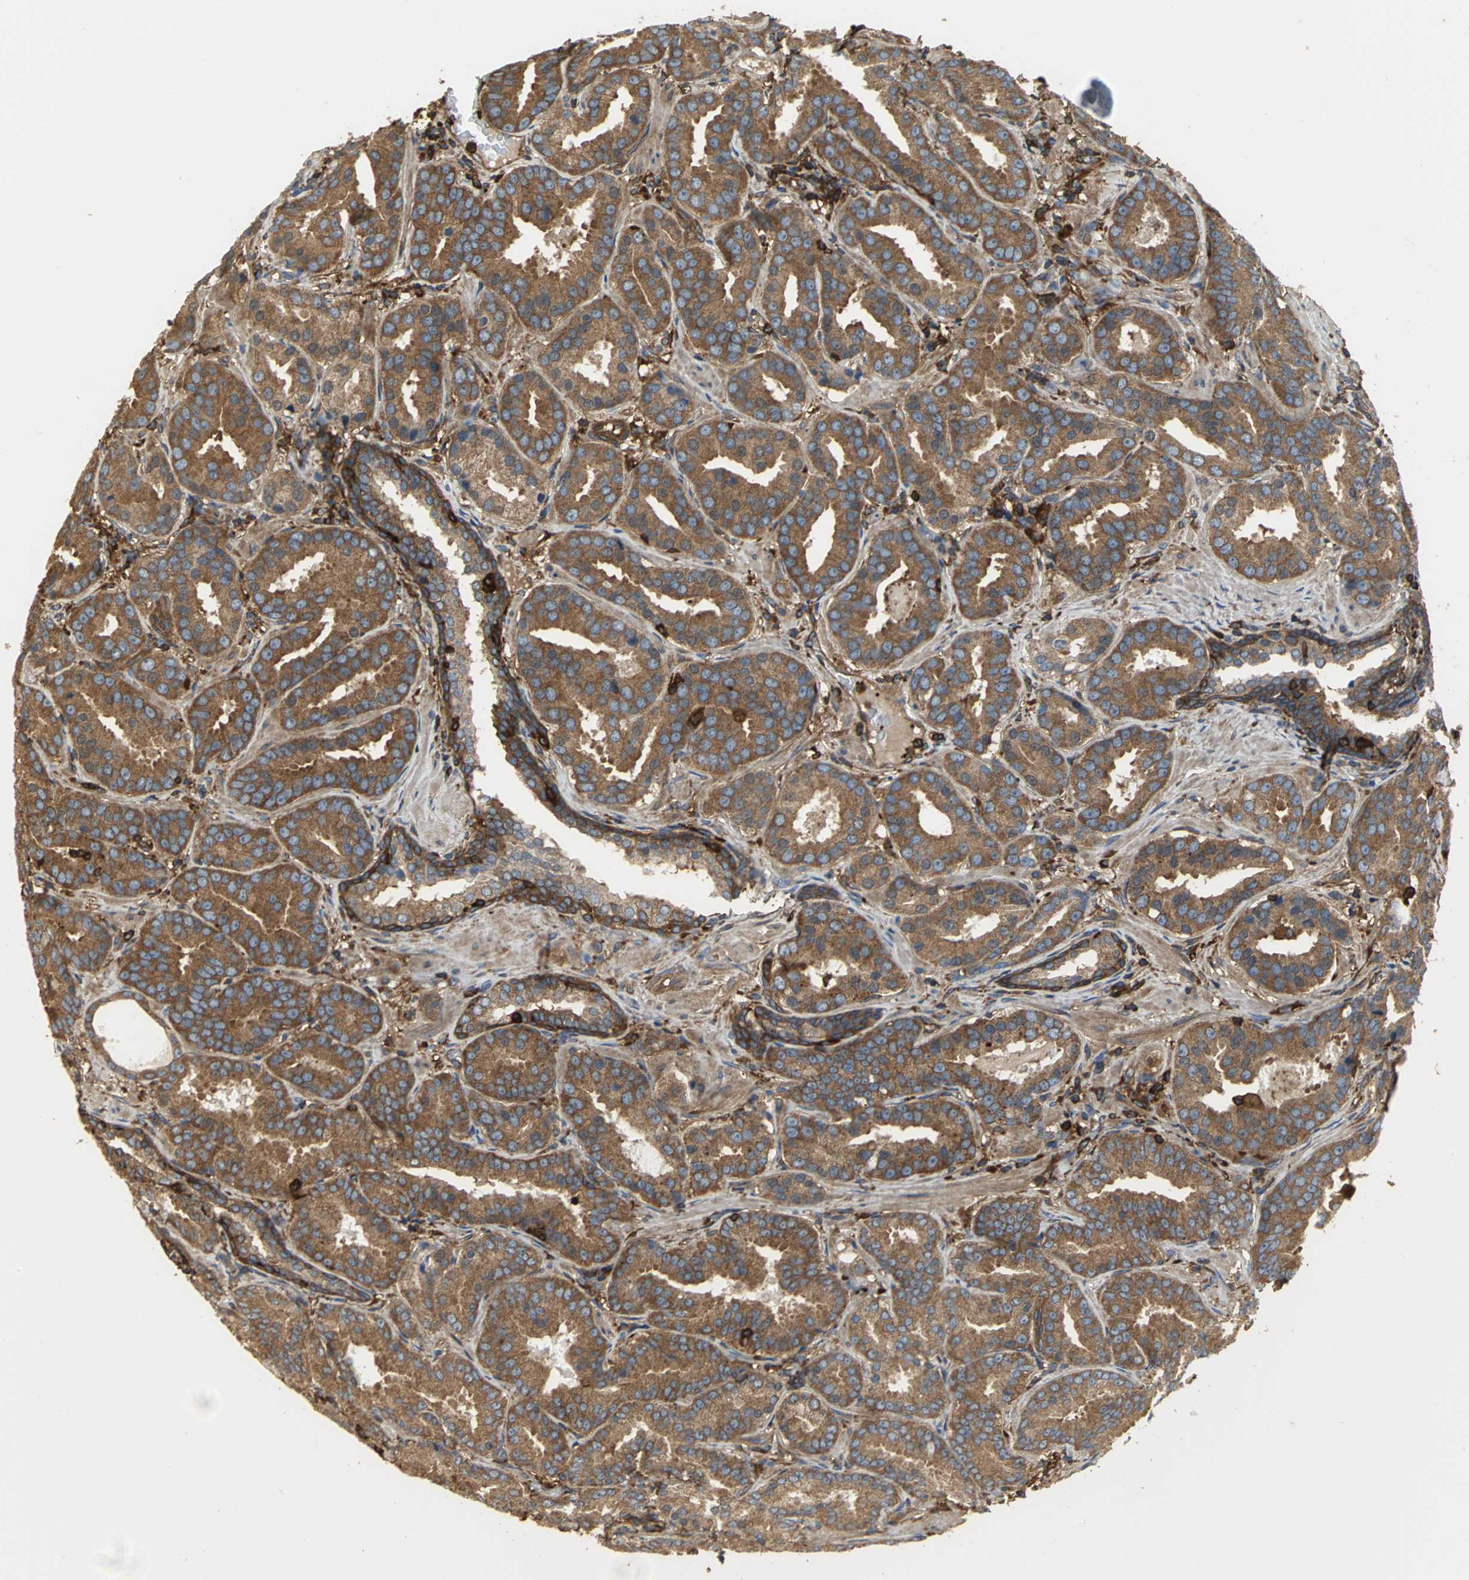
{"staining": {"intensity": "strong", "quantity": ">75%", "location": "cytoplasmic/membranous"}, "tissue": "prostate cancer", "cell_type": "Tumor cells", "image_type": "cancer", "snomed": [{"axis": "morphology", "description": "Adenocarcinoma, Low grade"}, {"axis": "topography", "description": "Prostate"}], "caption": "Prostate cancer (low-grade adenocarcinoma) tissue shows strong cytoplasmic/membranous expression in approximately >75% of tumor cells", "gene": "TLN1", "patient": {"sex": "male", "age": 59}}